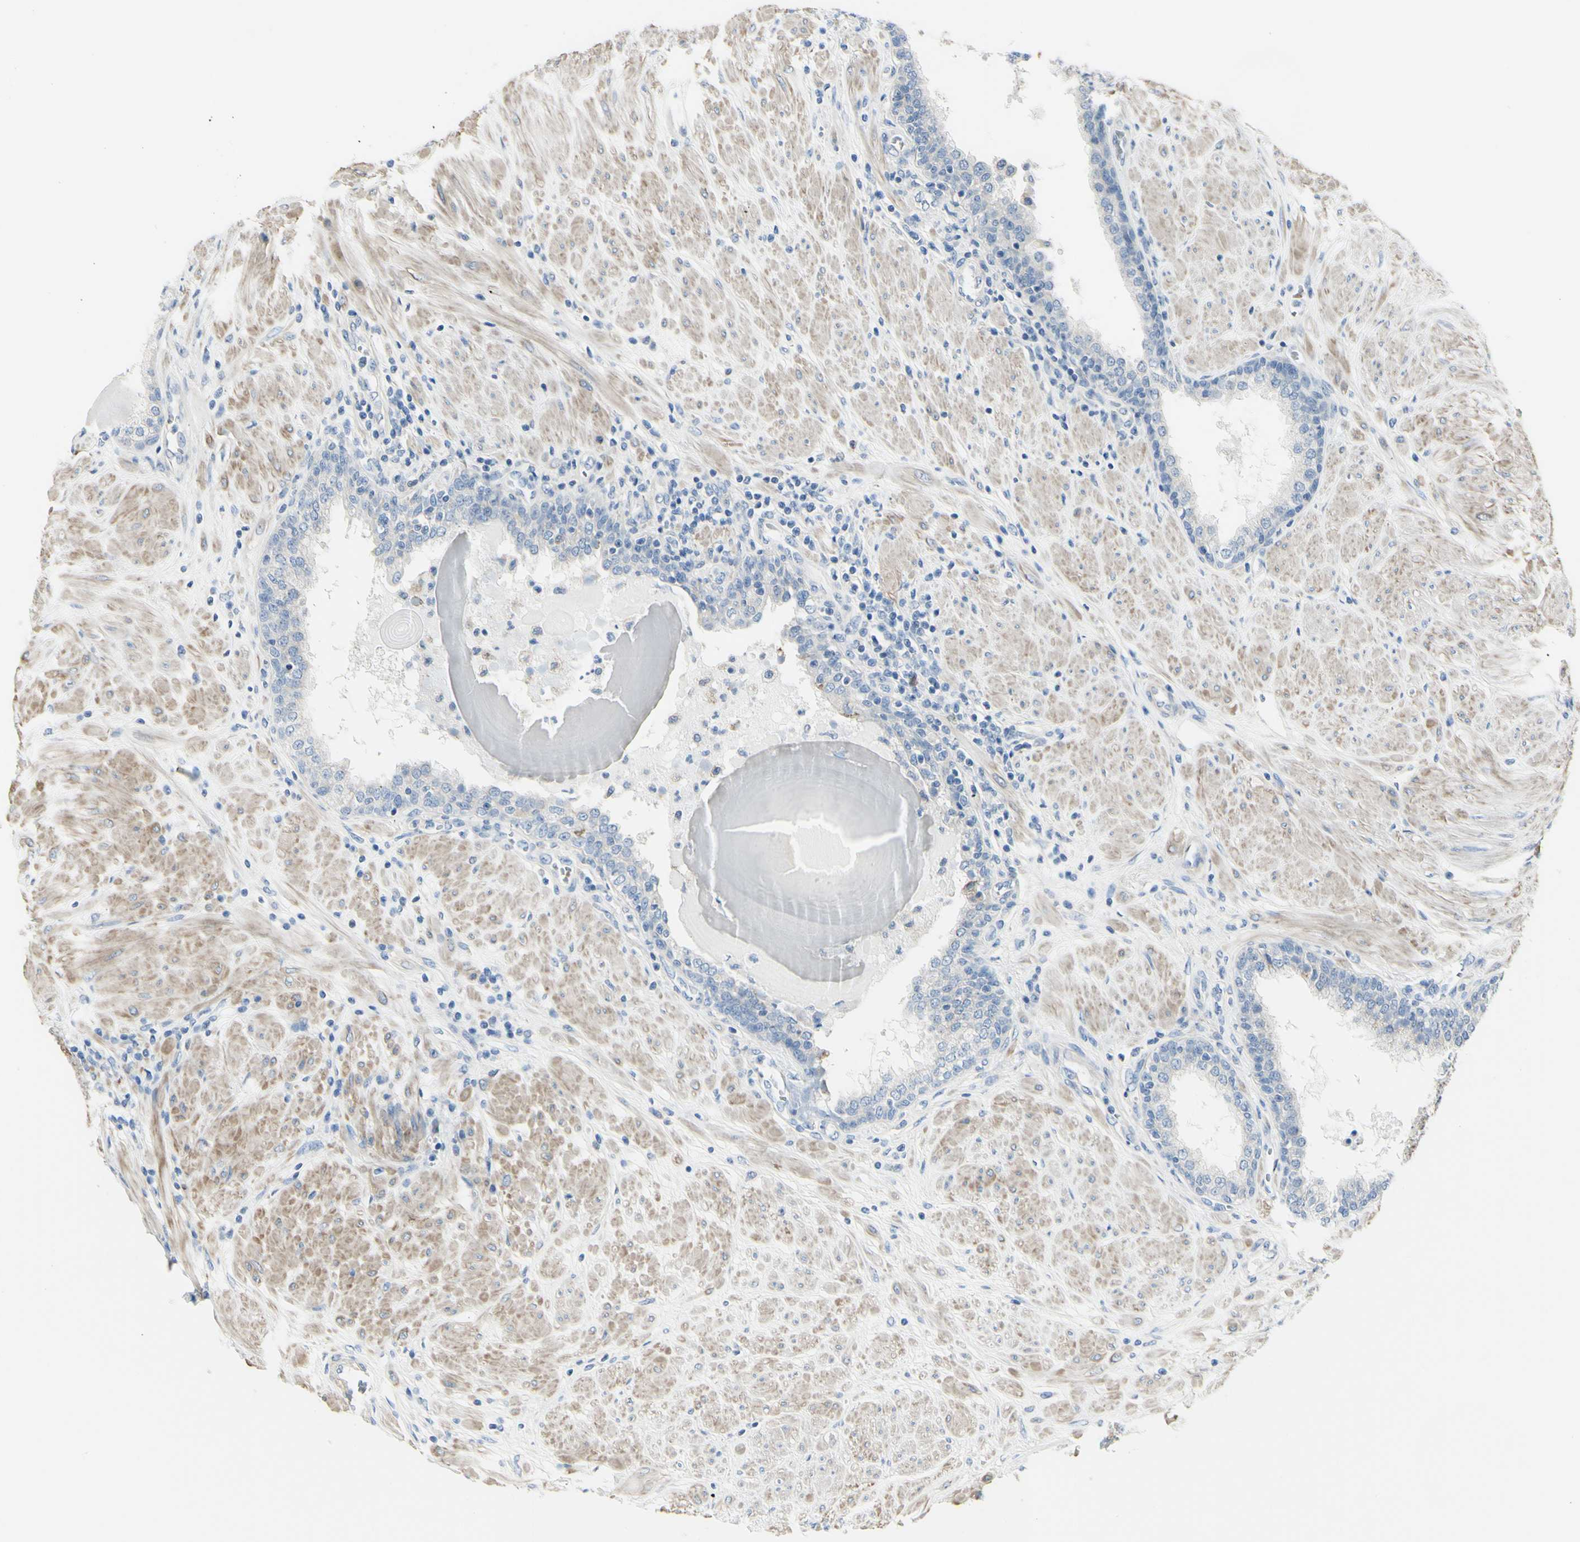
{"staining": {"intensity": "negative", "quantity": "none", "location": "none"}, "tissue": "prostate", "cell_type": "Glandular cells", "image_type": "normal", "snomed": [{"axis": "morphology", "description": "Normal tissue, NOS"}, {"axis": "topography", "description": "Prostate"}], "caption": "This is a image of immunohistochemistry (IHC) staining of unremarkable prostate, which shows no expression in glandular cells. (IHC, brightfield microscopy, high magnification).", "gene": "NCBP2L", "patient": {"sex": "male", "age": 51}}